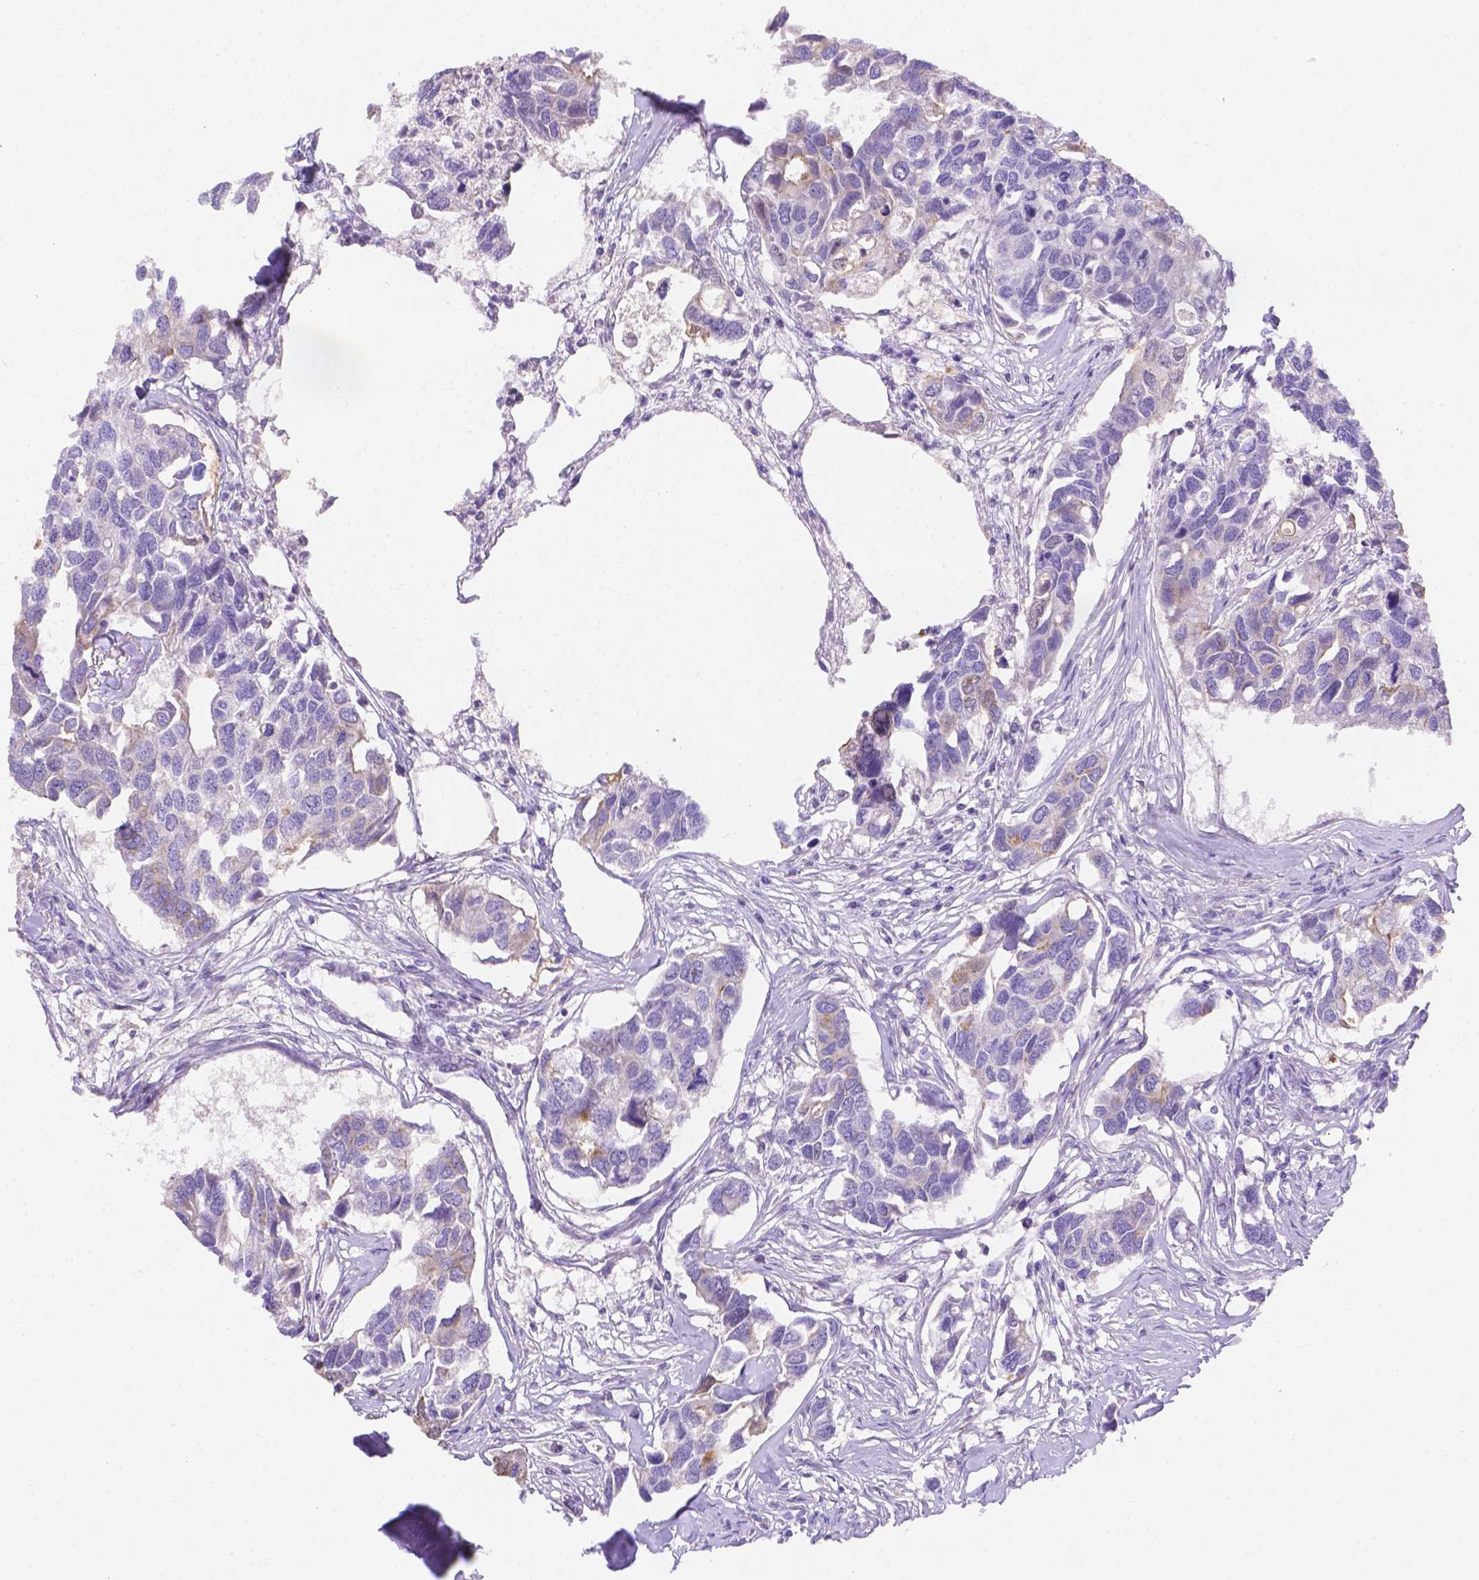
{"staining": {"intensity": "weak", "quantity": "<25%", "location": "cytoplasmic/membranous"}, "tissue": "breast cancer", "cell_type": "Tumor cells", "image_type": "cancer", "snomed": [{"axis": "morphology", "description": "Duct carcinoma"}, {"axis": "topography", "description": "Breast"}], "caption": "Tumor cells are negative for protein expression in human breast infiltrating ductal carcinoma.", "gene": "NXPE2", "patient": {"sex": "female", "age": 83}}